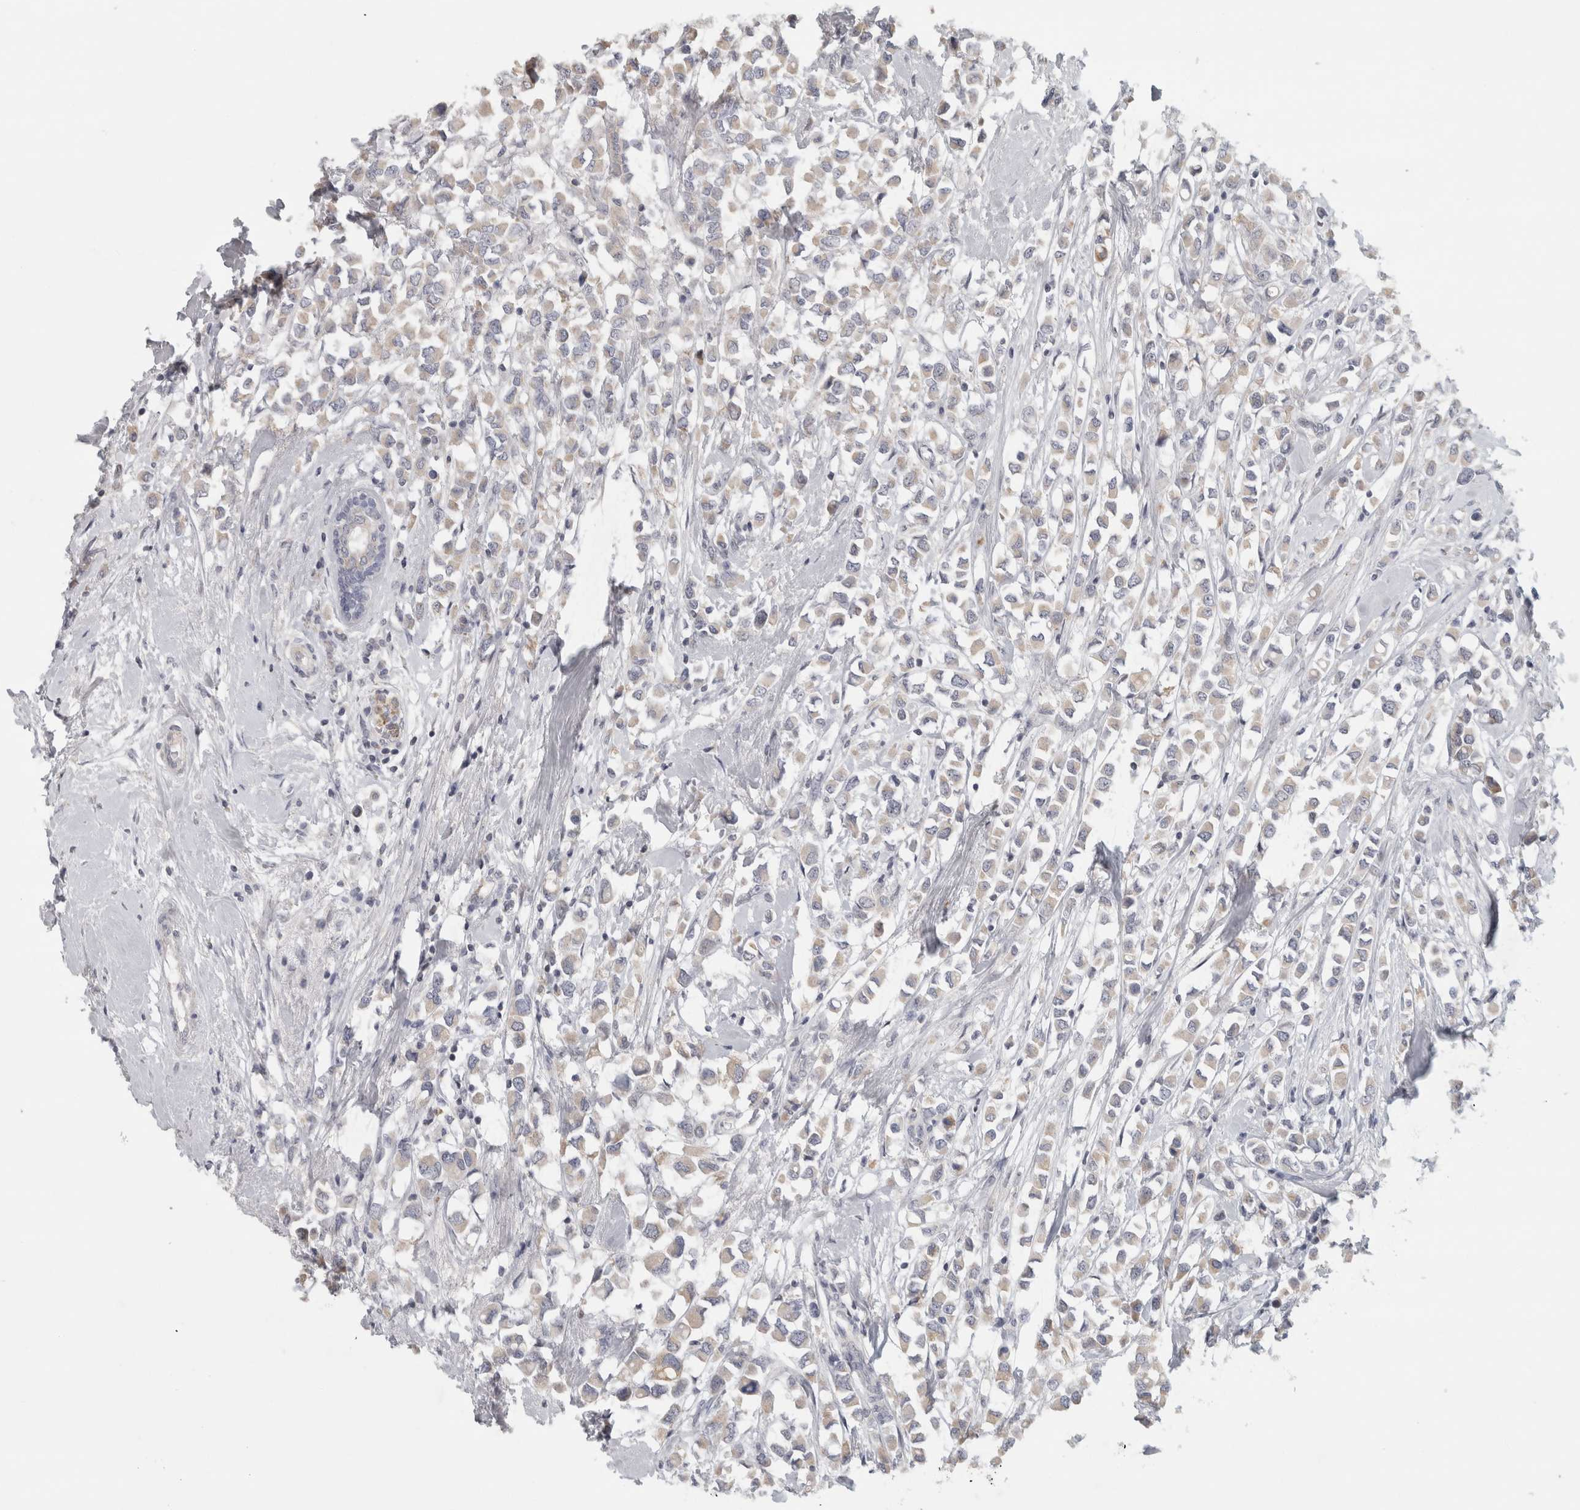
{"staining": {"intensity": "negative", "quantity": "none", "location": "none"}, "tissue": "breast cancer", "cell_type": "Tumor cells", "image_type": "cancer", "snomed": [{"axis": "morphology", "description": "Duct carcinoma"}, {"axis": "topography", "description": "Breast"}], "caption": "A high-resolution photomicrograph shows IHC staining of breast cancer (intraductal carcinoma), which displays no significant positivity in tumor cells.", "gene": "PTPRN2", "patient": {"sex": "female", "age": 61}}